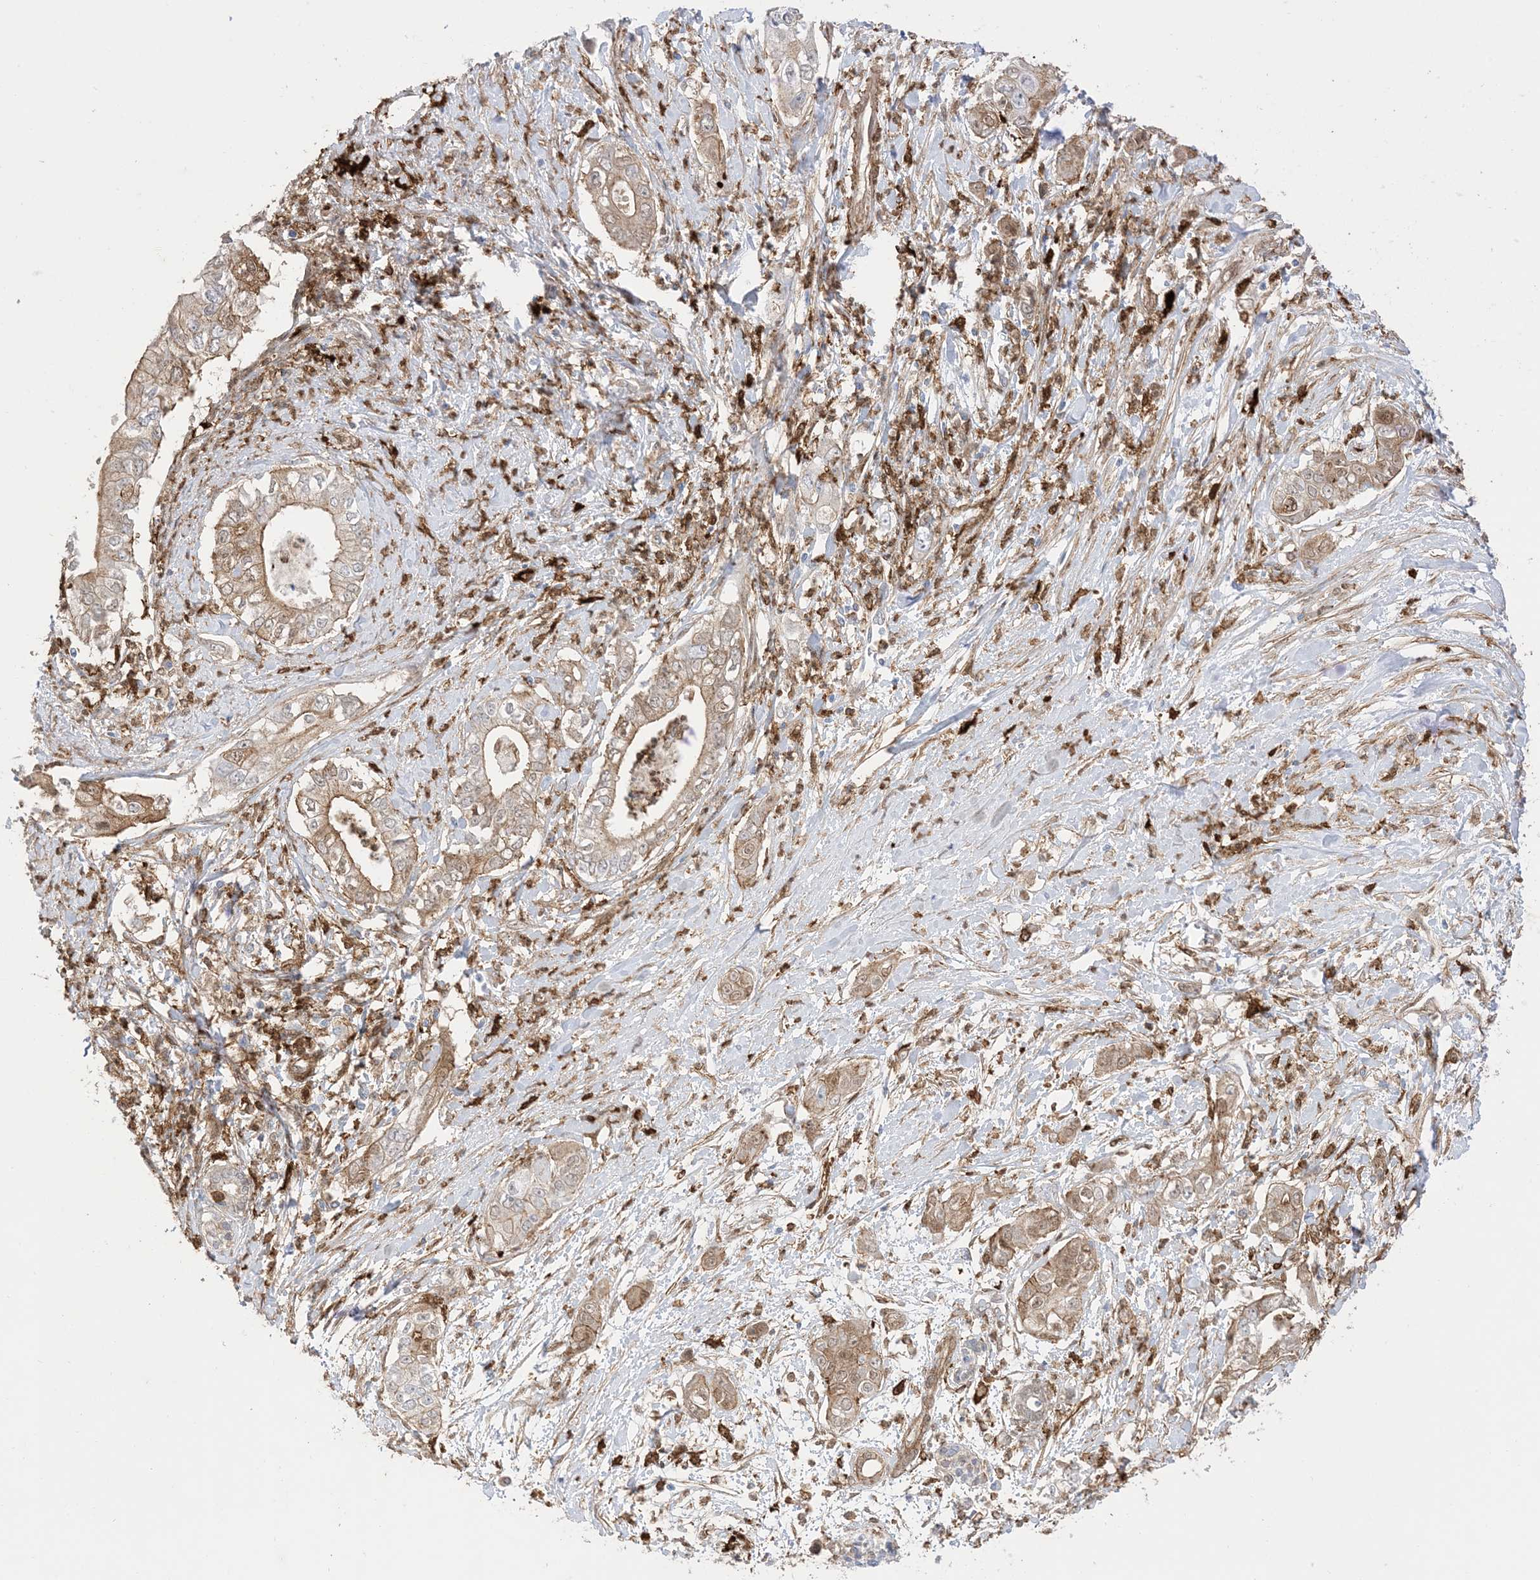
{"staining": {"intensity": "moderate", "quantity": ">75%", "location": "cytoplasmic/membranous"}, "tissue": "pancreatic cancer", "cell_type": "Tumor cells", "image_type": "cancer", "snomed": [{"axis": "morphology", "description": "Adenocarcinoma, NOS"}, {"axis": "topography", "description": "Pancreas"}], "caption": "Tumor cells display moderate cytoplasmic/membranous positivity in about >75% of cells in pancreatic adenocarcinoma.", "gene": "GSN", "patient": {"sex": "female", "age": 78}}